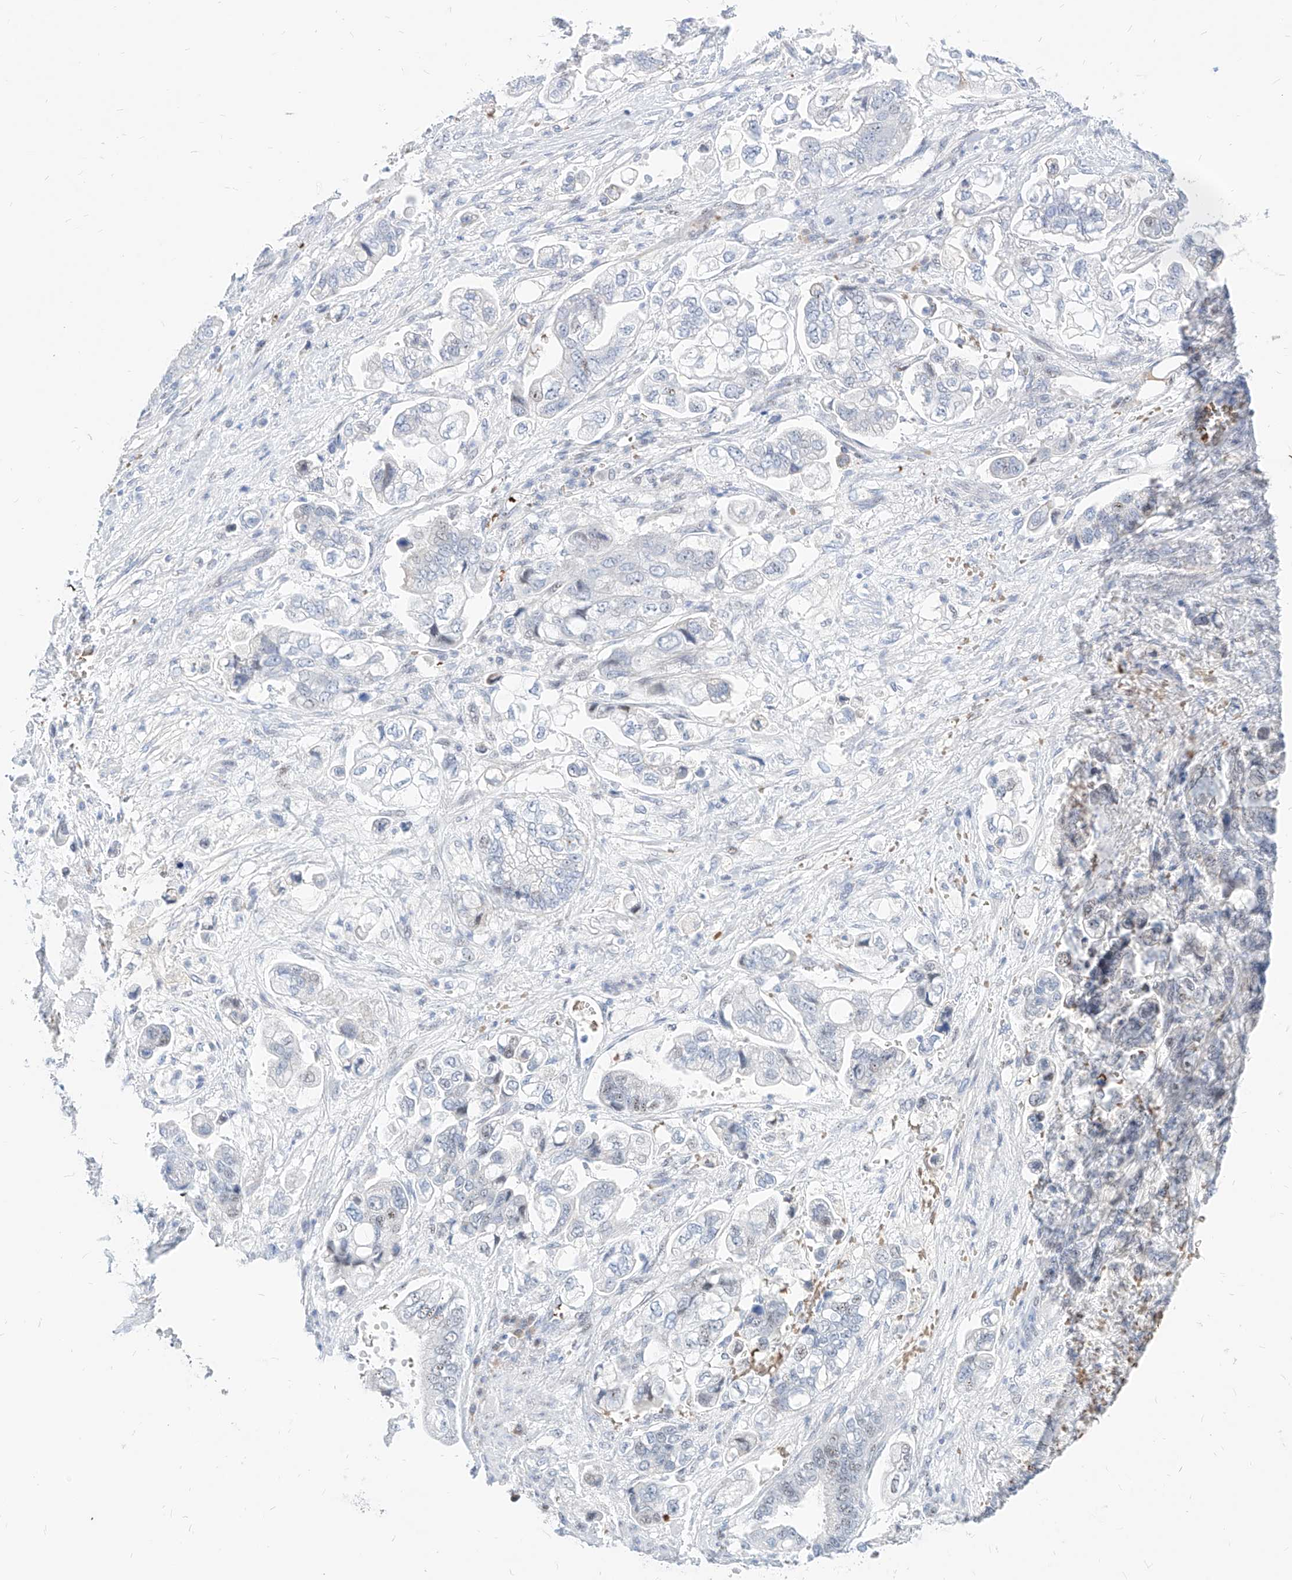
{"staining": {"intensity": "negative", "quantity": "none", "location": "none"}, "tissue": "stomach cancer", "cell_type": "Tumor cells", "image_type": "cancer", "snomed": [{"axis": "morphology", "description": "Normal tissue, NOS"}, {"axis": "morphology", "description": "Adenocarcinoma, NOS"}, {"axis": "topography", "description": "Stomach"}], "caption": "This is an immunohistochemistry (IHC) photomicrograph of human stomach adenocarcinoma. There is no expression in tumor cells.", "gene": "ZFP42", "patient": {"sex": "male", "age": 62}}